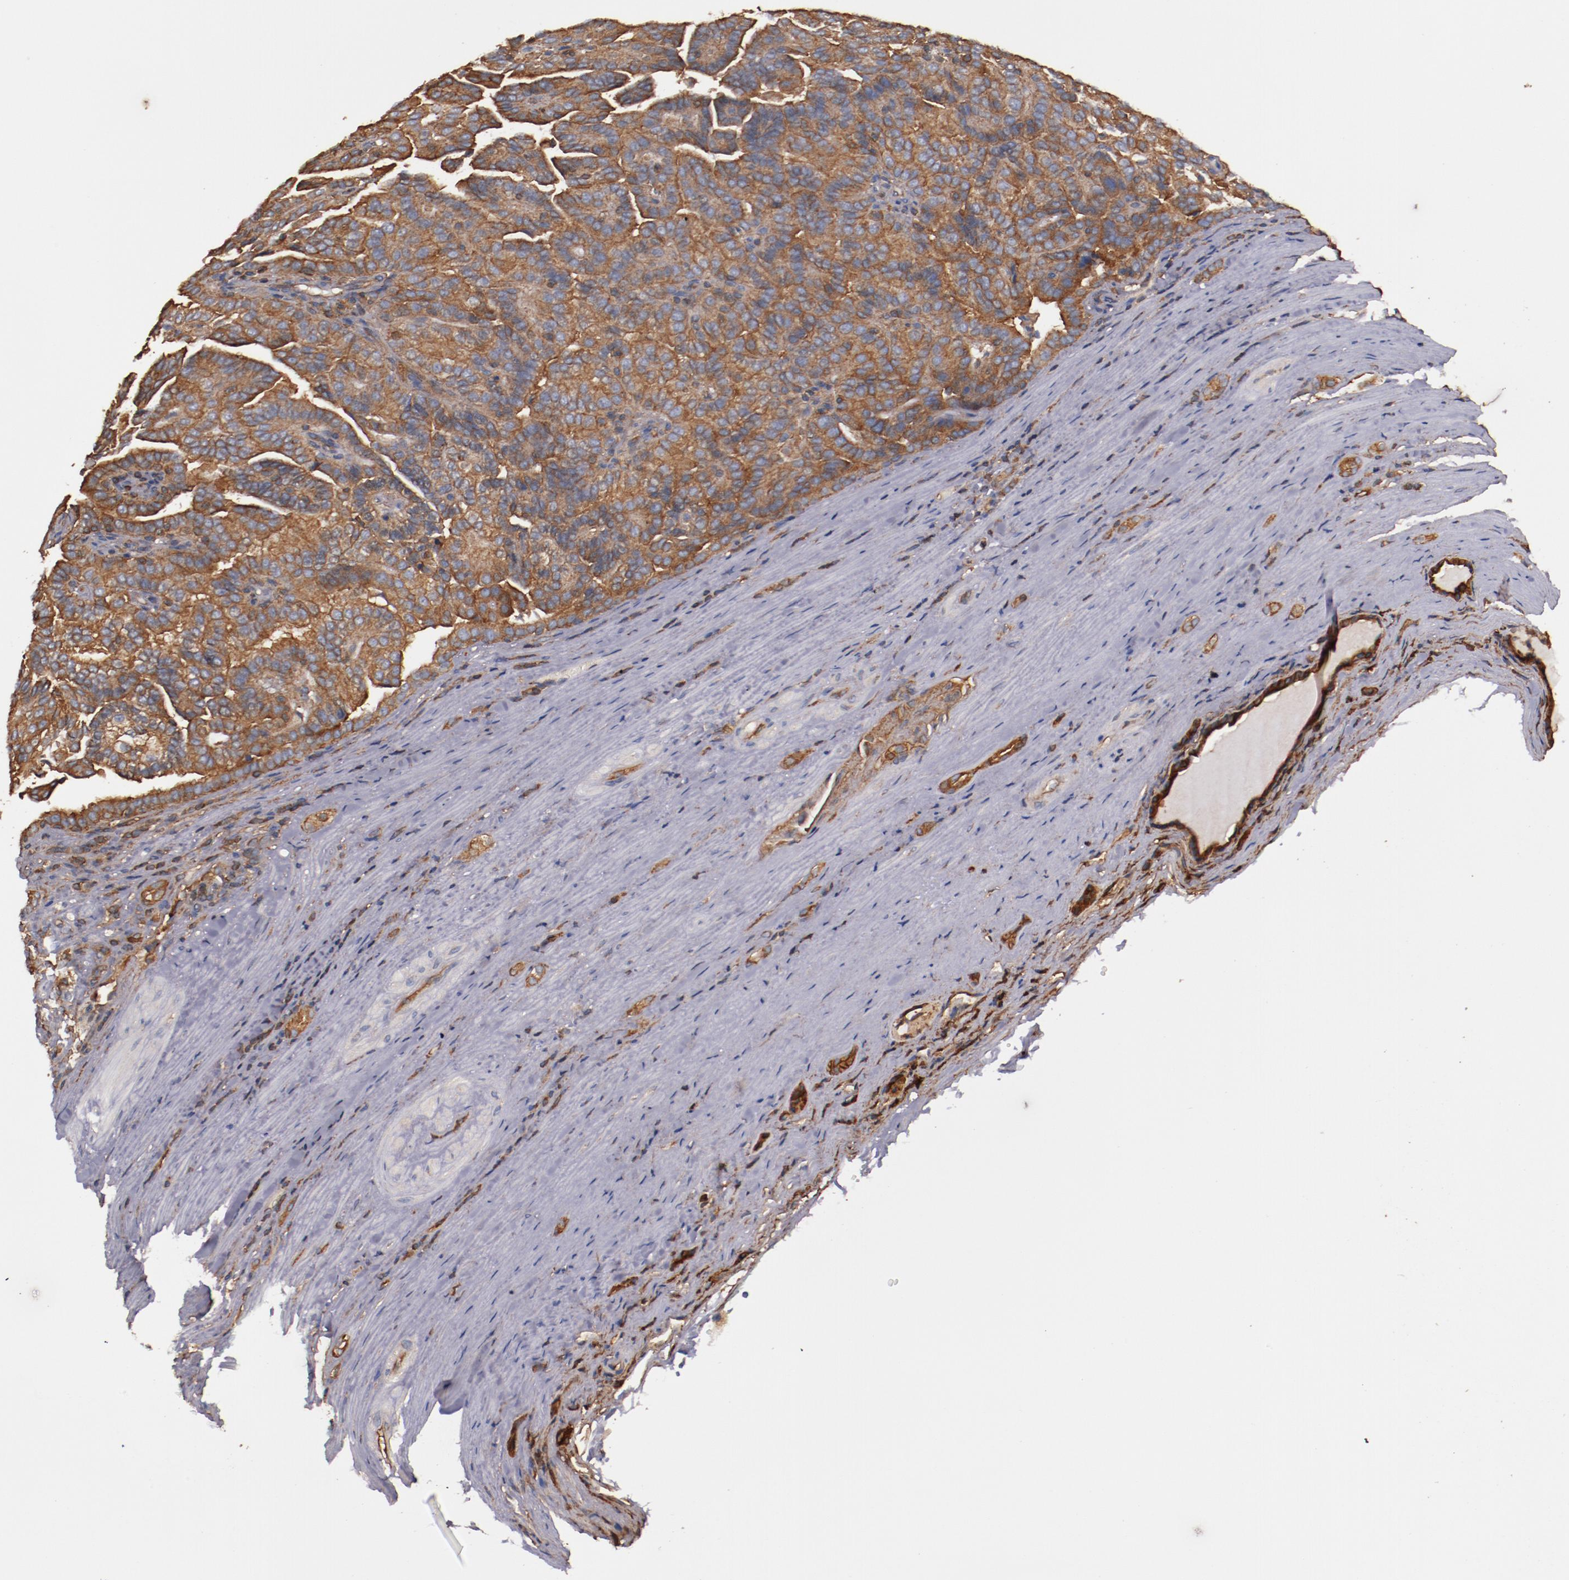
{"staining": {"intensity": "strong", "quantity": ">75%", "location": "cytoplasmic/membranous"}, "tissue": "renal cancer", "cell_type": "Tumor cells", "image_type": "cancer", "snomed": [{"axis": "morphology", "description": "Adenocarcinoma, NOS"}, {"axis": "topography", "description": "Kidney"}], "caption": "Immunohistochemistry (IHC) micrograph of neoplastic tissue: human renal cancer (adenocarcinoma) stained using immunohistochemistry exhibits high levels of strong protein expression localized specifically in the cytoplasmic/membranous of tumor cells, appearing as a cytoplasmic/membranous brown color.", "gene": "TMOD3", "patient": {"sex": "male", "age": 61}}